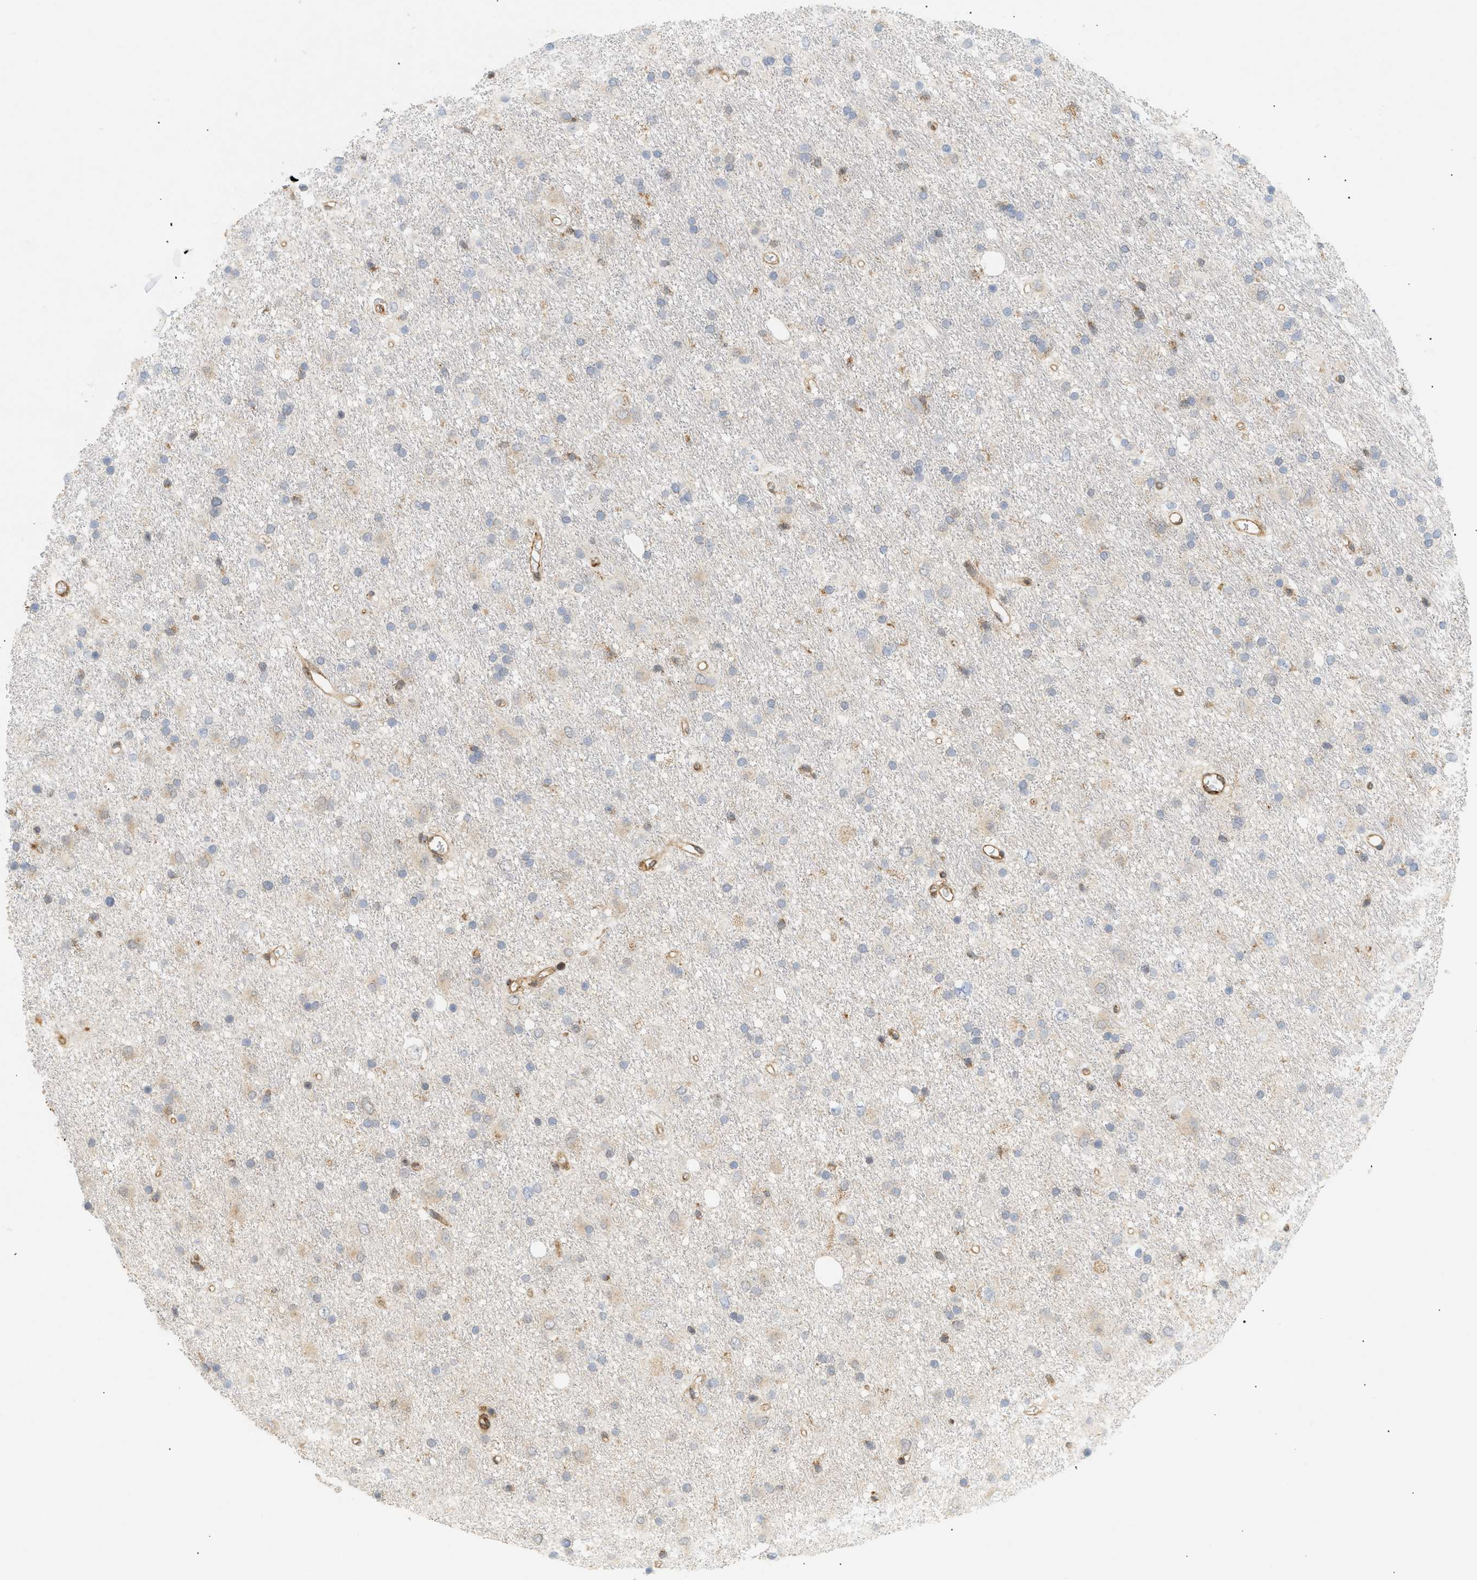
{"staining": {"intensity": "weak", "quantity": "25%-75%", "location": "cytoplasmic/membranous"}, "tissue": "glioma", "cell_type": "Tumor cells", "image_type": "cancer", "snomed": [{"axis": "morphology", "description": "Glioma, malignant, Low grade"}, {"axis": "topography", "description": "Brain"}], "caption": "This histopathology image reveals glioma stained with immunohistochemistry (IHC) to label a protein in brown. The cytoplasmic/membranous of tumor cells show weak positivity for the protein. Nuclei are counter-stained blue.", "gene": "SHC1", "patient": {"sex": "male", "age": 77}}